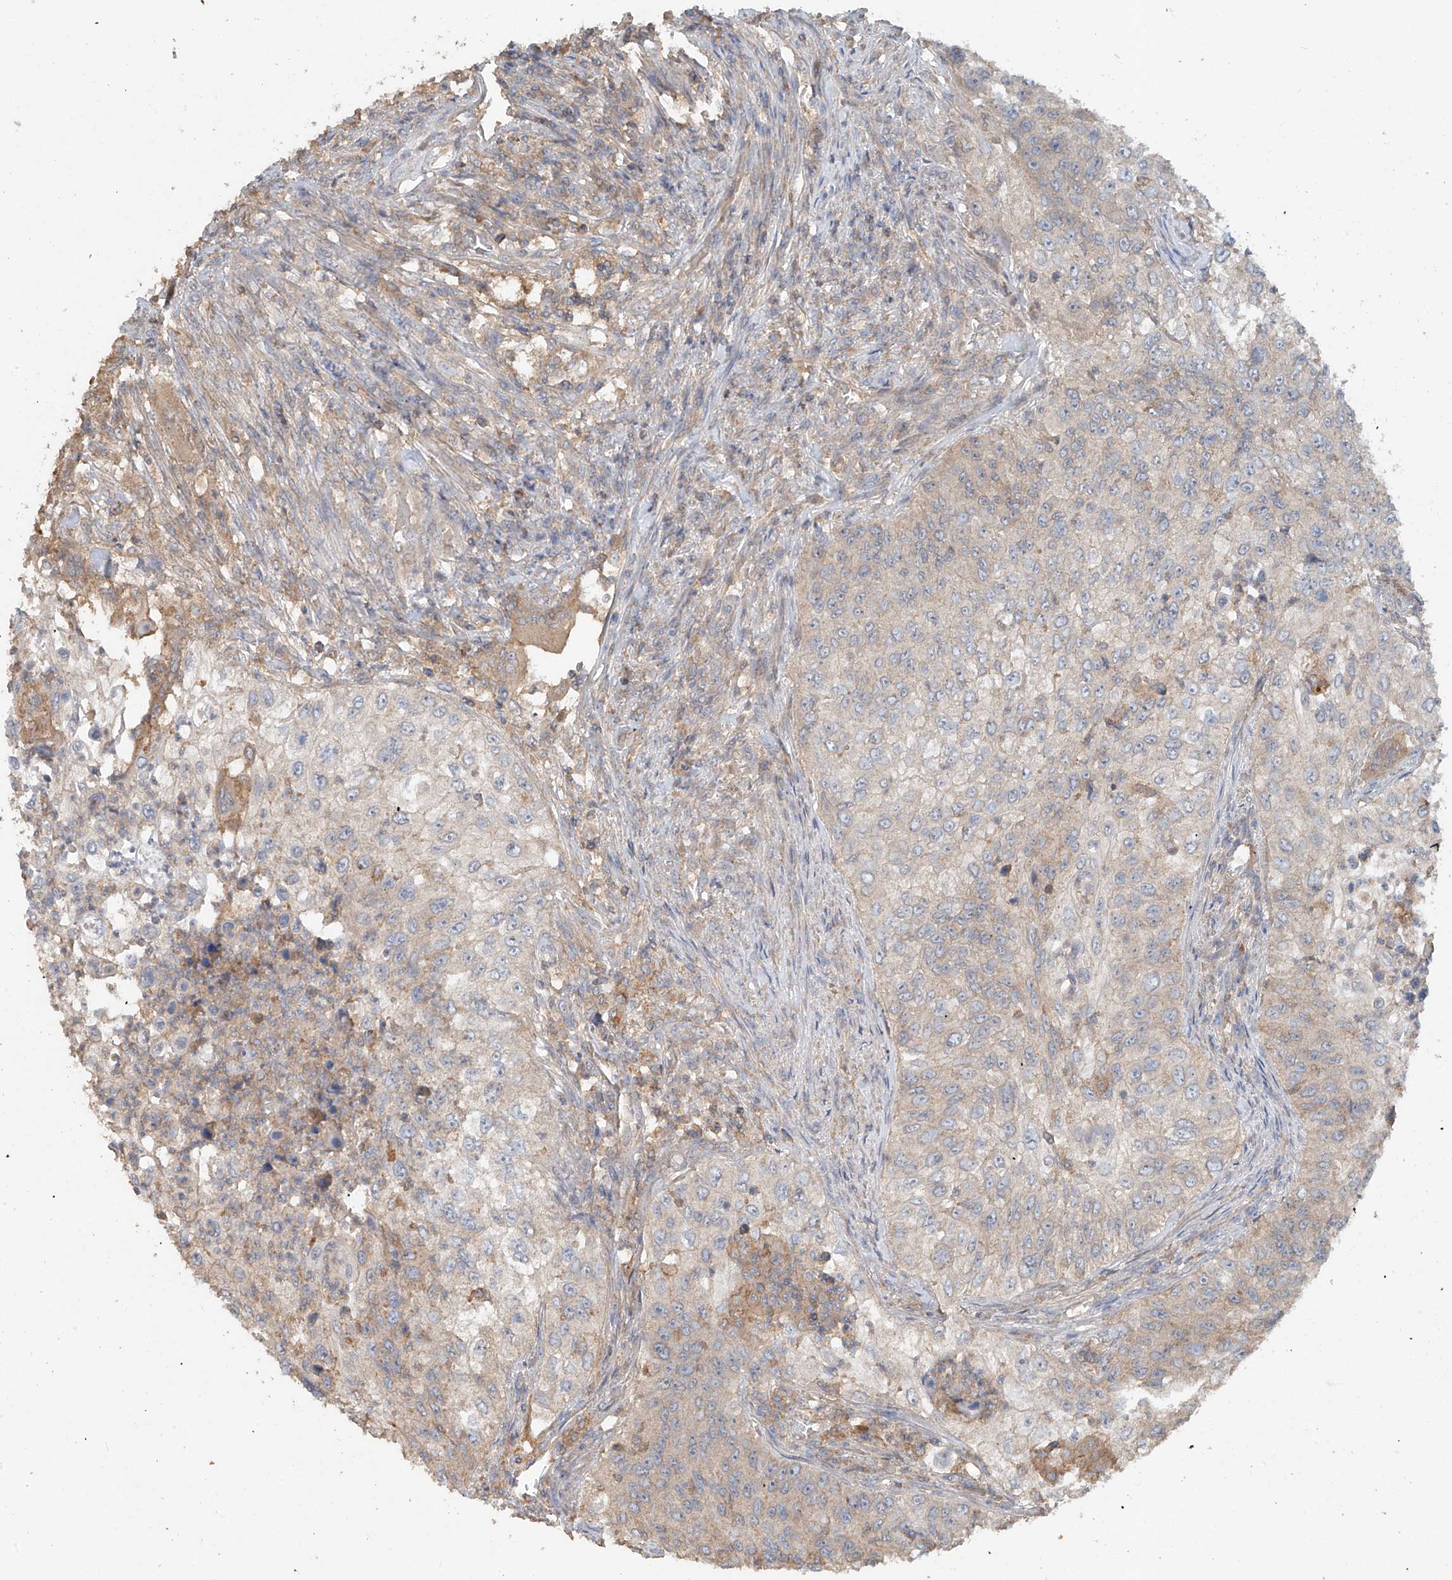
{"staining": {"intensity": "weak", "quantity": "<25%", "location": "cytoplasmic/membranous"}, "tissue": "urothelial cancer", "cell_type": "Tumor cells", "image_type": "cancer", "snomed": [{"axis": "morphology", "description": "Urothelial carcinoma, High grade"}, {"axis": "topography", "description": "Urinary bladder"}], "caption": "Human urothelial carcinoma (high-grade) stained for a protein using IHC displays no staining in tumor cells.", "gene": "GNB1L", "patient": {"sex": "female", "age": 60}}